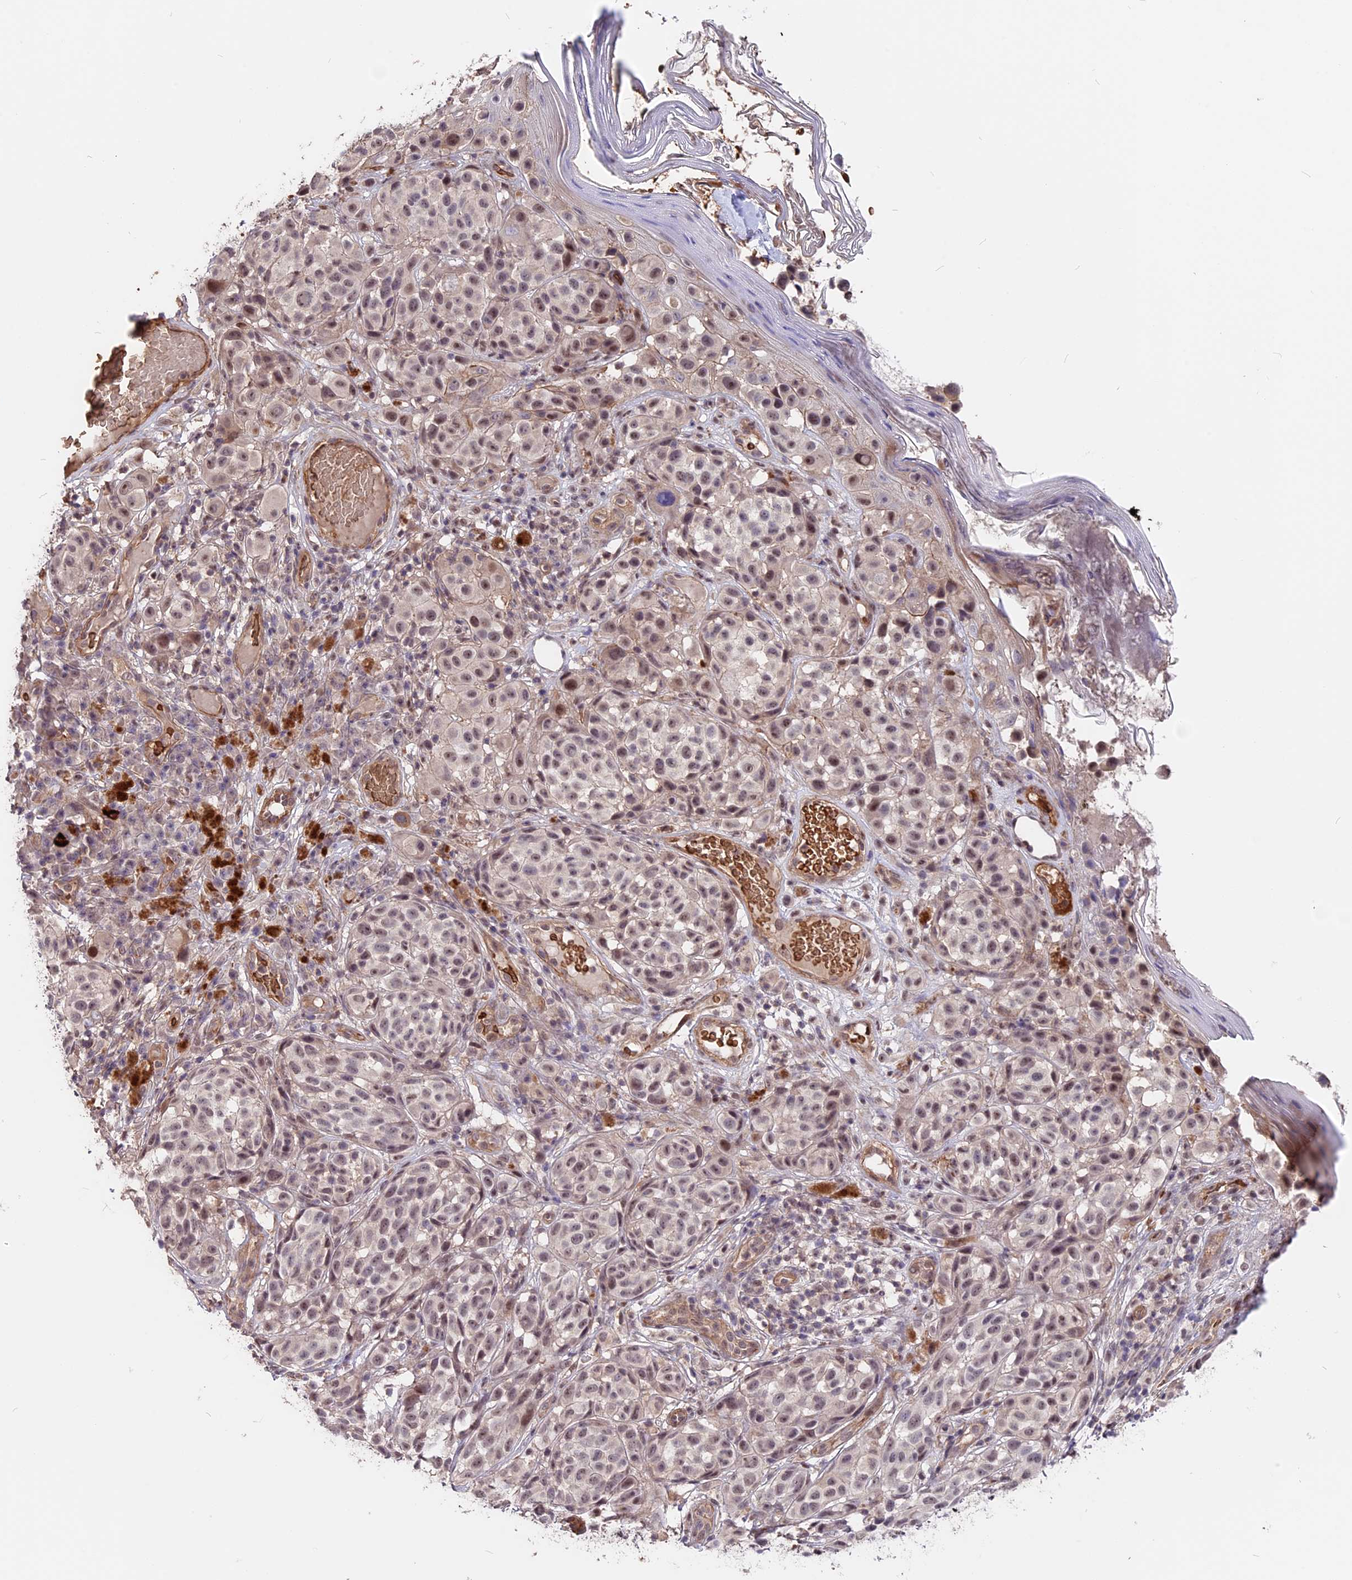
{"staining": {"intensity": "weak", "quantity": "<25%", "location": "nuclear"}, "tissue": "melanoma", "cell_type": "Tumor cells", "image_type": "cancer", "snomed": [{"axis": "morphology", "description": "Malignant melanoma, NOS"}, {"axis": "topography", "description": "Skin"}], "caption": "DAB immunohistochemical staining of human malignant melanoma demonstrates no significant positivity in tumor cells.", "gene": "ZC3H10", "patient": {"sex": "male", "age": 38}}